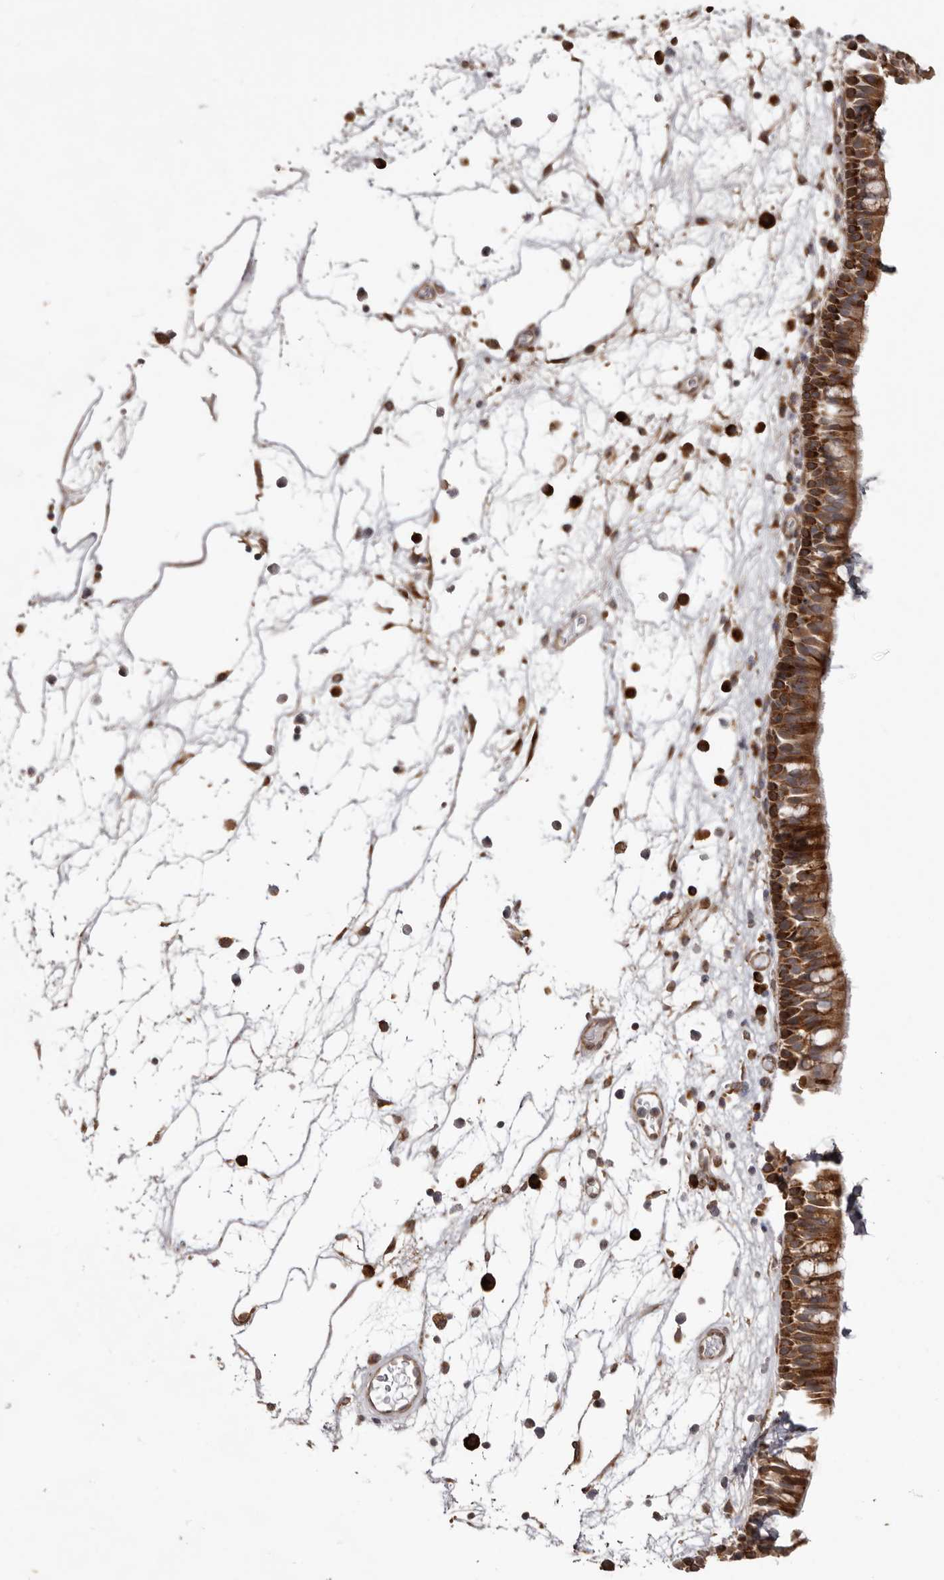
{"staining": {"intensity": "strong", "quantity": ">75%", "location": "cytoplasmic/membranous"}, "tissue": "nasopharynx", "cell_type": "Respiratory epithelial cells", "image_type": "normal", "snomed": [{"axis": "morphology", "description": "Normal tissue, NOS"}, {"axis": "morphology", "description": "Inflammation, NOS"}, {"axis": "morphology", "description": "Malignant melanoma, Metastatic site"}, {"axis": "topography", "description": "Nasopharynx"}], "caption": "Respiratory epithelial cells show high levels of strong cytoplasmic/membranous positivity in approximately >75% of cells in normal nasopharynx.", "gene": "NUP43", "patient": {"sex": "male", "age": 70}}